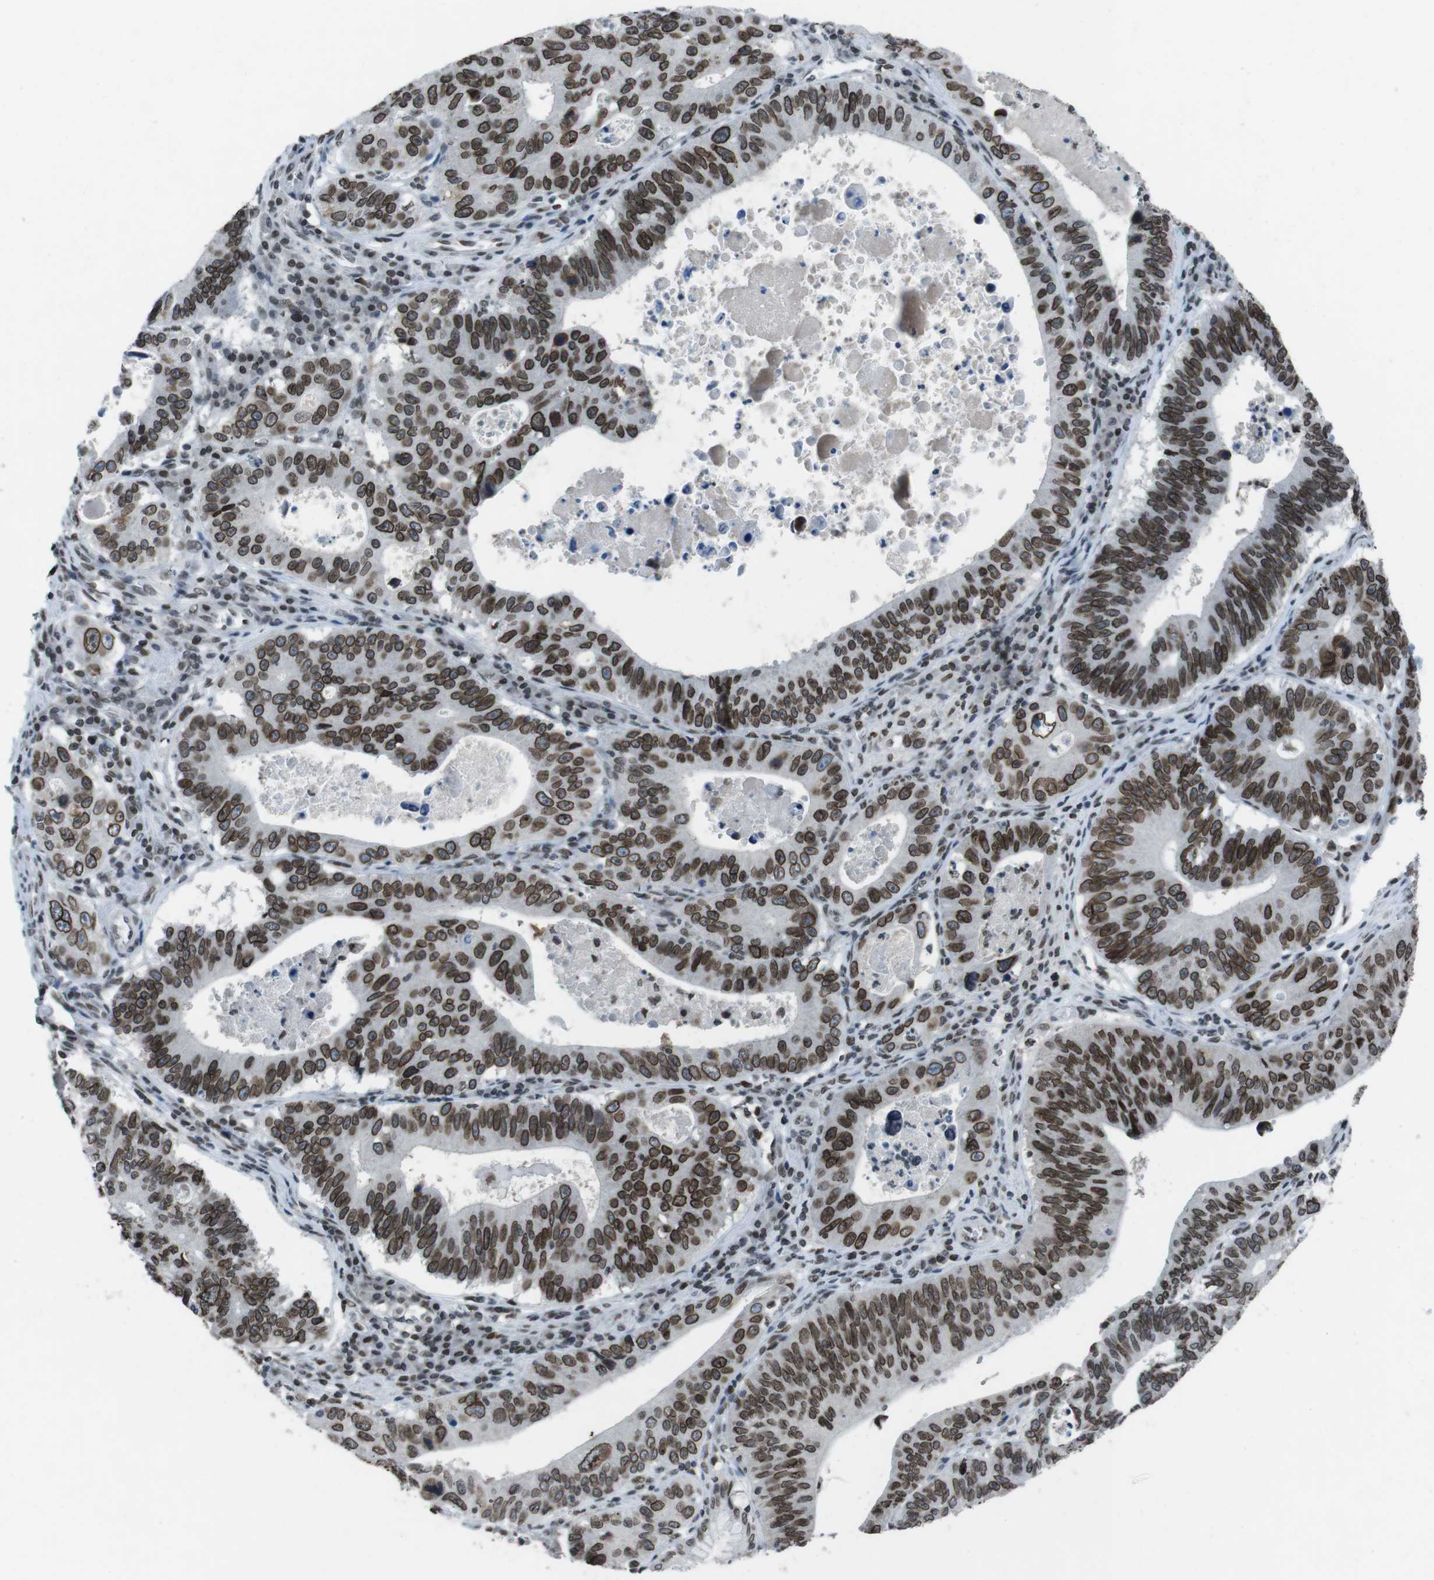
{"staining": {"intensity": "strong", "quantity": ">75%", "location": "cytoplasmic/membranous,nuclear"}, "tissue": "stomach cancer", "cell_type": "Tumor cells", "image_type": "cancer", "snomed": [{"axis": "morphology", "description": "Adenocarcinoma, NOS"}, {"axis": "topography", "description": "Stomach"}], "caption": "A high-resolution histopathology image shows IHC staining of stomach cancer, which displays strong cytoplasmic/membranous and nuclear staining in about >75% of tumor cells. Immunohistochemistry stains the protein of interest in brown and the nuclei are stained blue.", "gene": "MAD1L1", "patient": {"sex": "male", "age": 59}}